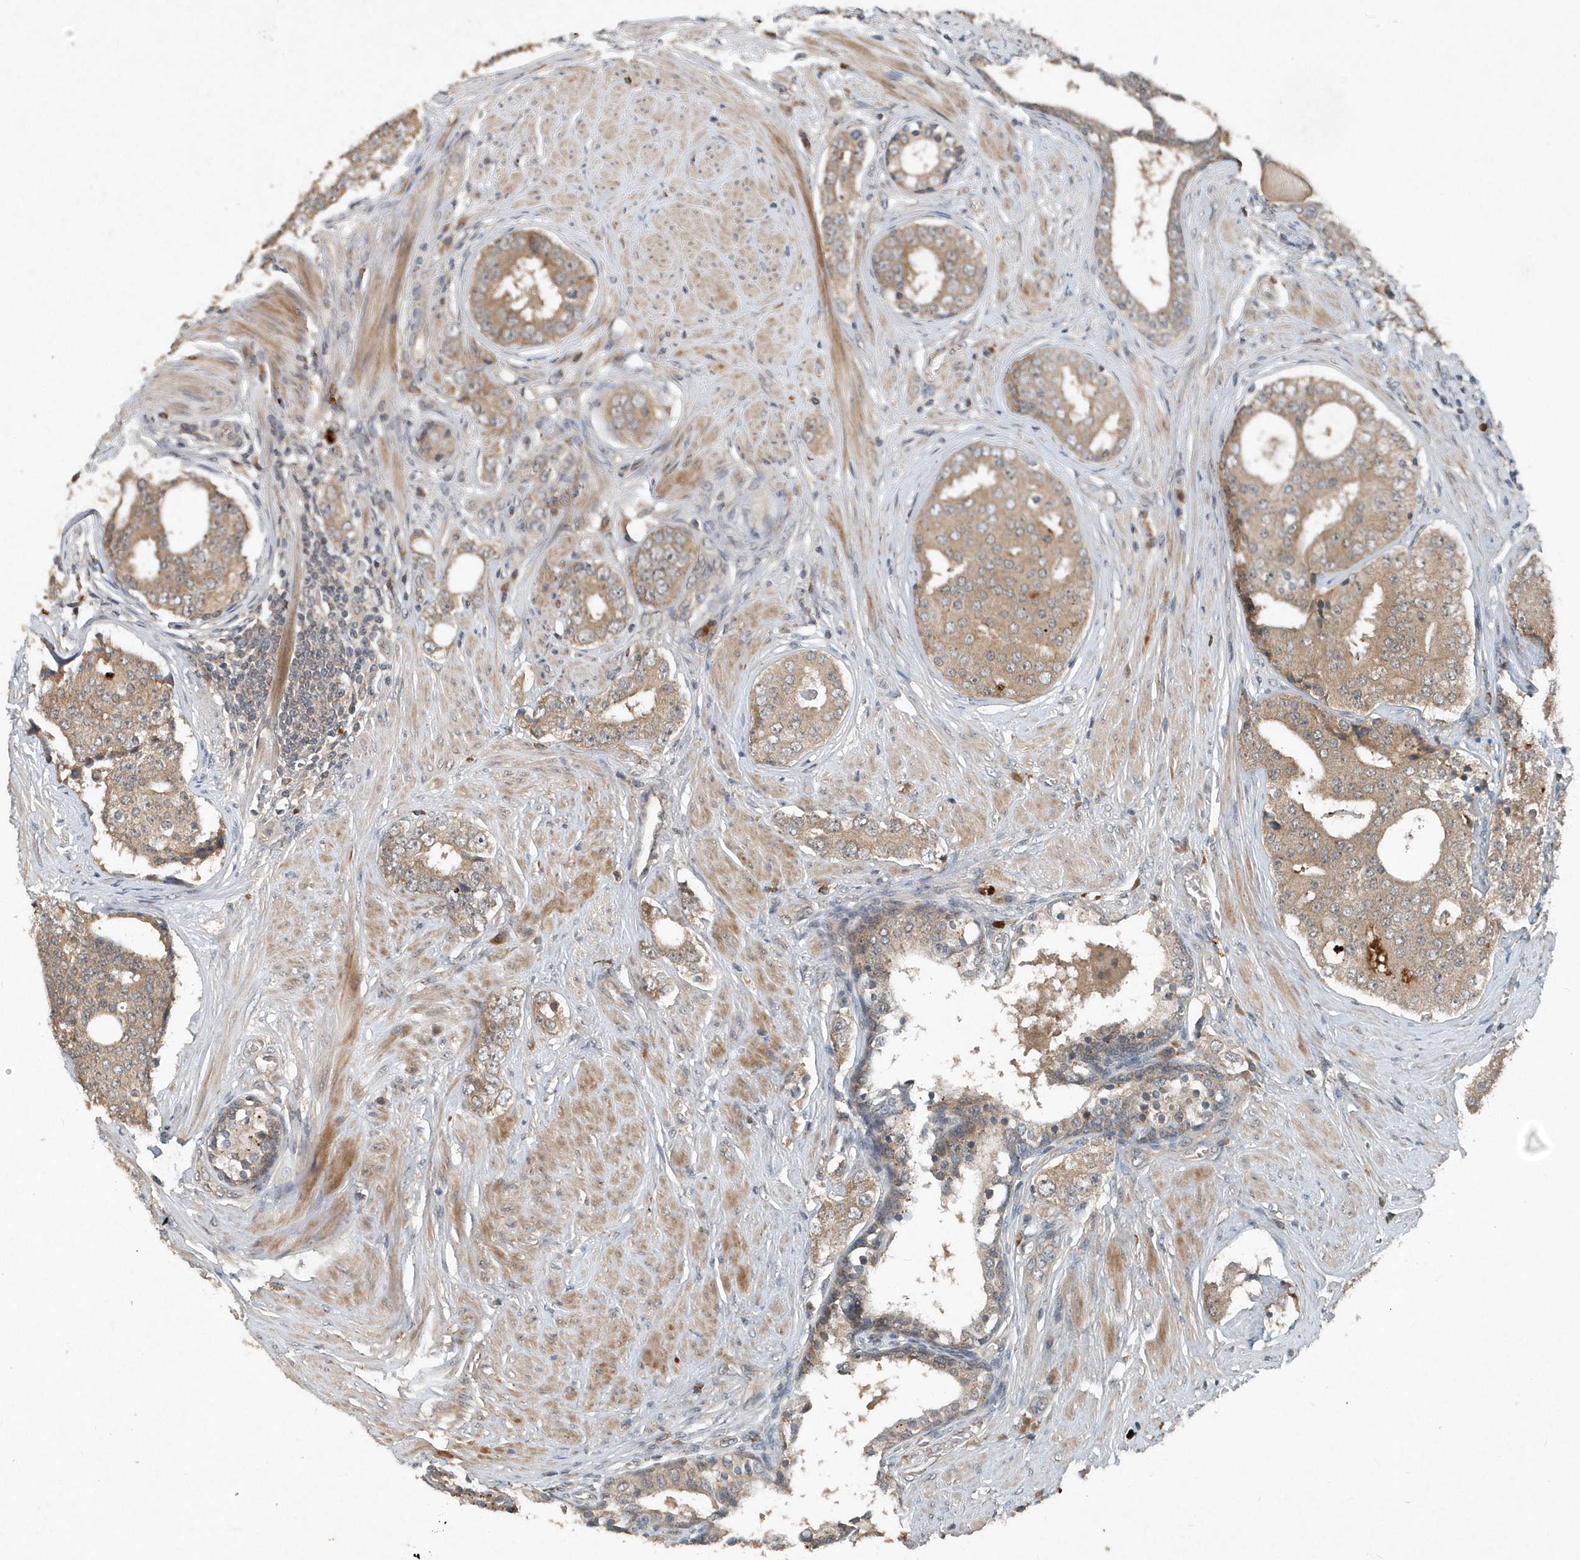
{"staining": {"intensity": "weak", "quantity": ">75%", "location": "cytoplasmic/membranous"}, "tissue": "prostate cancer", "cell_type": "Tumor cells", "image_type": "cancer", "snomed": [{"axis": "morphology", "description": "Adenocarcinoma, High grade"}, {"axis": "topography", "description": "Prostate"}], "caption": "Protein analysis of prostate high-grade adenocarcinoma tissue demonstrates weak cytoplasmic/membranous staining in approximately >75% of tumor cells.", "gene": "SCFD2", "patient": {"sex": "male", "age": 56}}